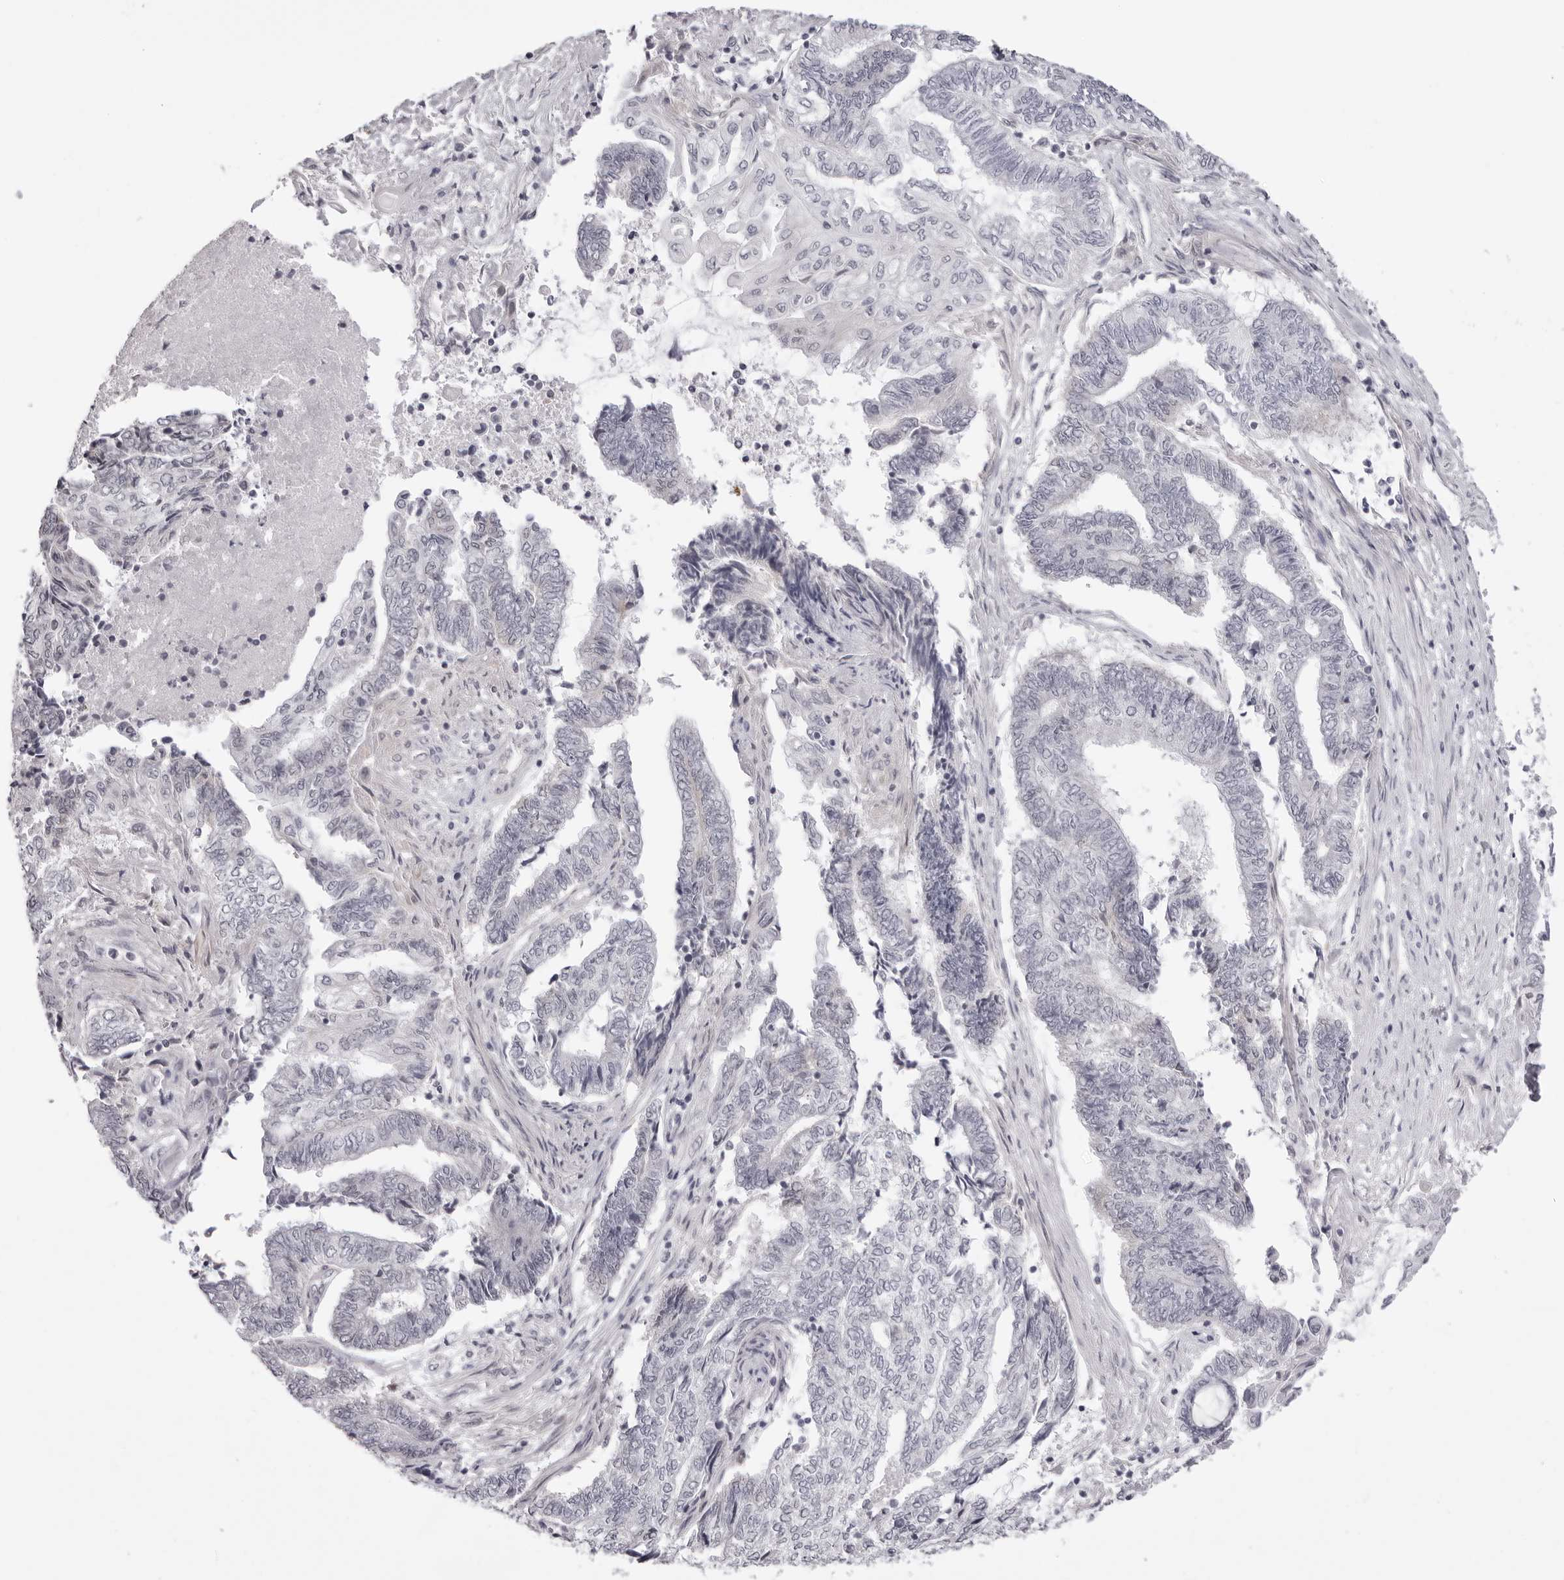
{"staining": {"intensity": "negative", "quantity": "none", "location": "none"}, "tissue": "endometrial cancer", "cell_type": "Tumor cells", "image_type": "cancer", "snomed": [{"axis": "morphology", "description": "Adenocarcinoma, NOS"}, {"axis": "topography", "description": "Uterus"}, {"axis": "topography", "description": "Endometrium"}], "caption": "Tumor cells show no significant expression in adenocarcinoma (endometrial). (DAB (3,3'-diaminobenzidine) immunohistochemistry with hematoxylin counter stain).", "gene": "SUGCT", "patient": {"sex": "female", "age": 70}}